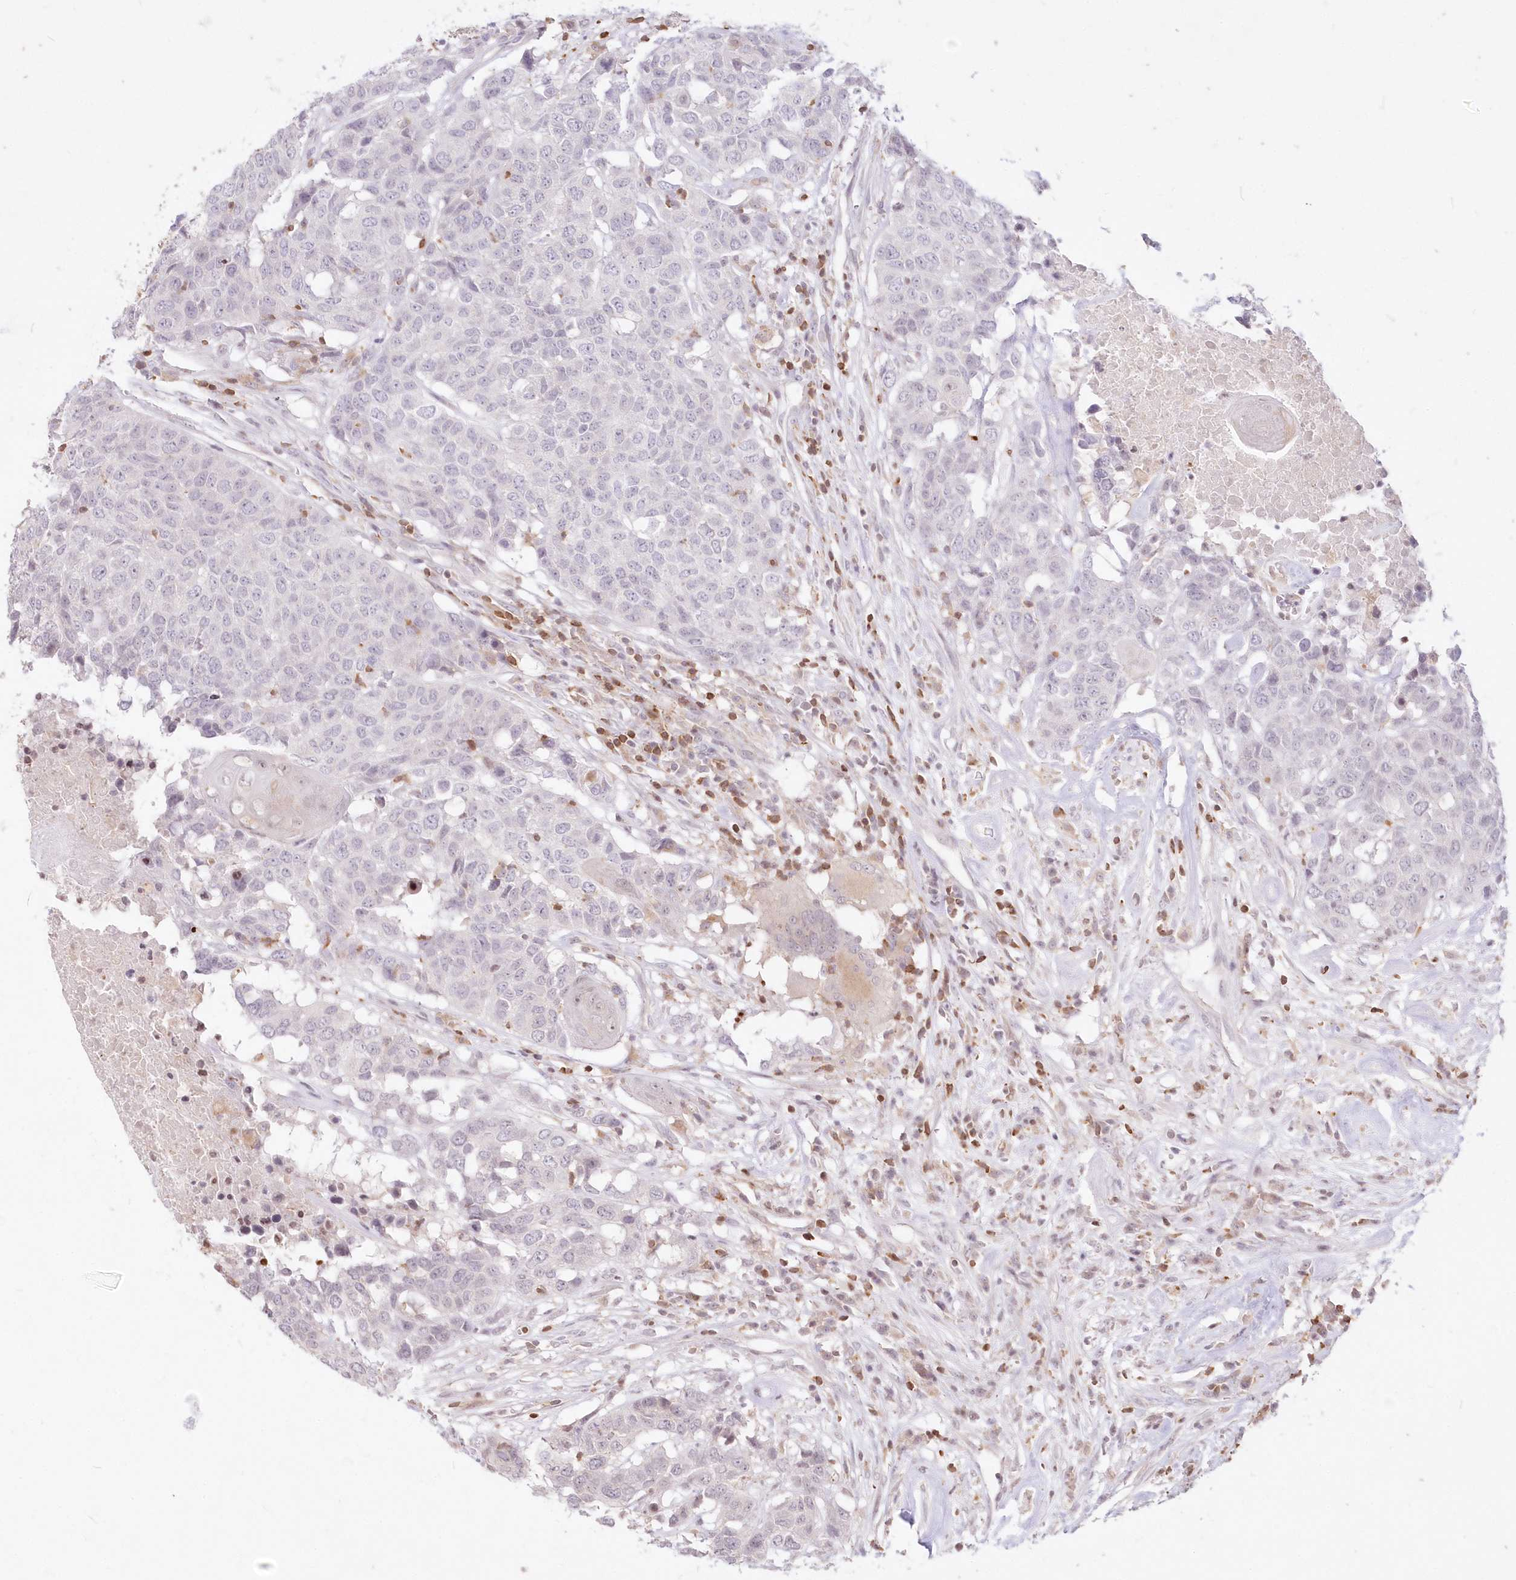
{"staining": {"intensity": "negative", "quantity": "none", "location": "none"}, "tissue": "head and neck cancer", "cell_type": "Tumor cells", "image_type": "cancer", "snomed": [{"axis": "morphology", "description": "Squamous cell carcinoma, NOS"}, {"axis": "topography", "description": "Head-Neck"}], "caption": "High magnification brightfield microscopy of head and neck cancer stained with DAB (3,3'-diaminobenzidine) (brown) and counterstained with hematoxylin (blue): tumor cells show no significant expression.", "gene": "MTMR3", "patient": {"sex": "male", "age": 66}}